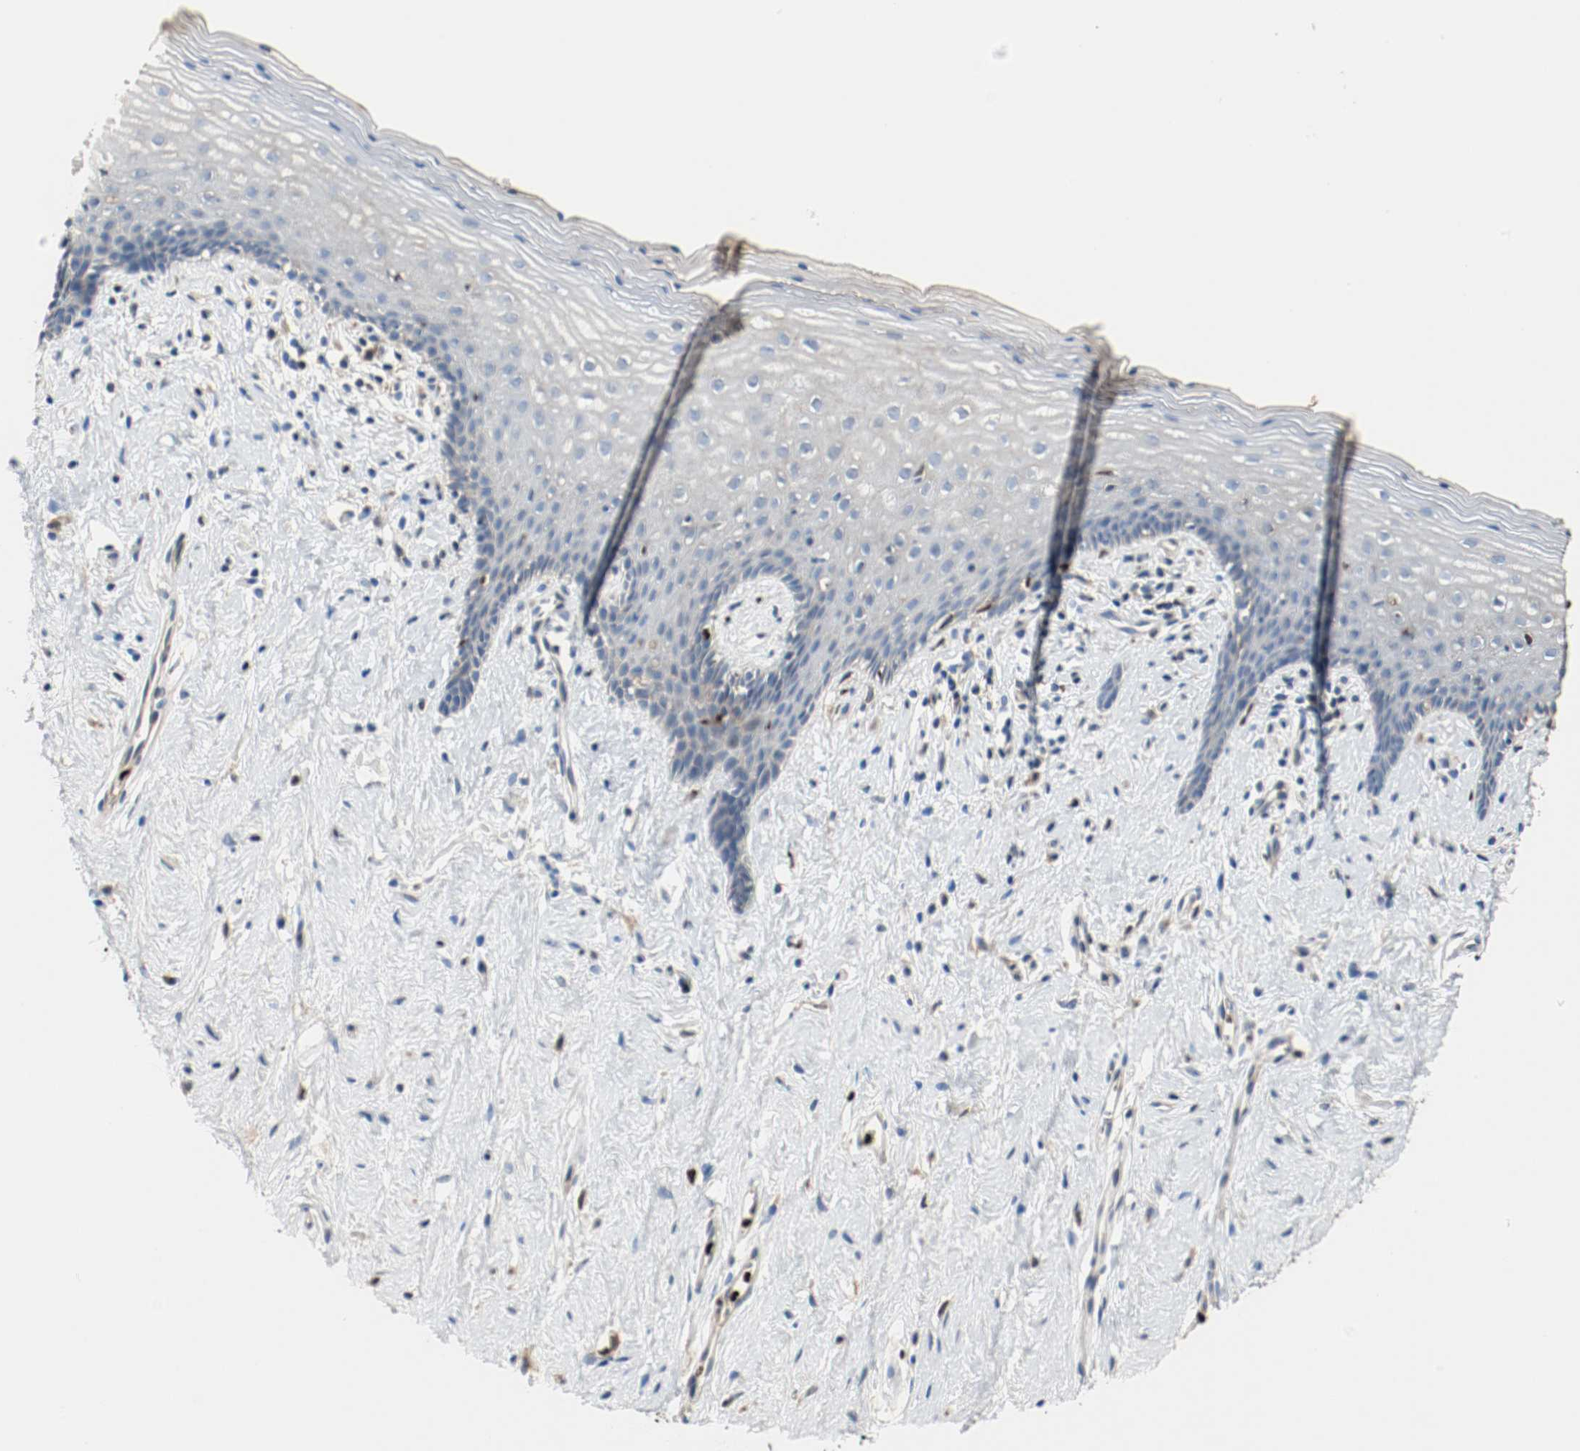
{"staining": {"intensity": "weak", "quantity": "<25%", "location": "cytoplasmic/membranous"}, "tissue": "vagina", "cell_type": "Squamous epithelial cells", "image_type": "normal", "snomed": [{"axis": "morphology", "description": "Normal tissue, NOS"}, {"axis": "topography", "description": "Vagina"}], "caption": "Immunohistochemistry micrograph of benign human vagina stained for a protein (brown), which reveals no positivity in squamous epithelial cells.", "gene": "BLK", "patient": {"sex": "female", "age": 44}}